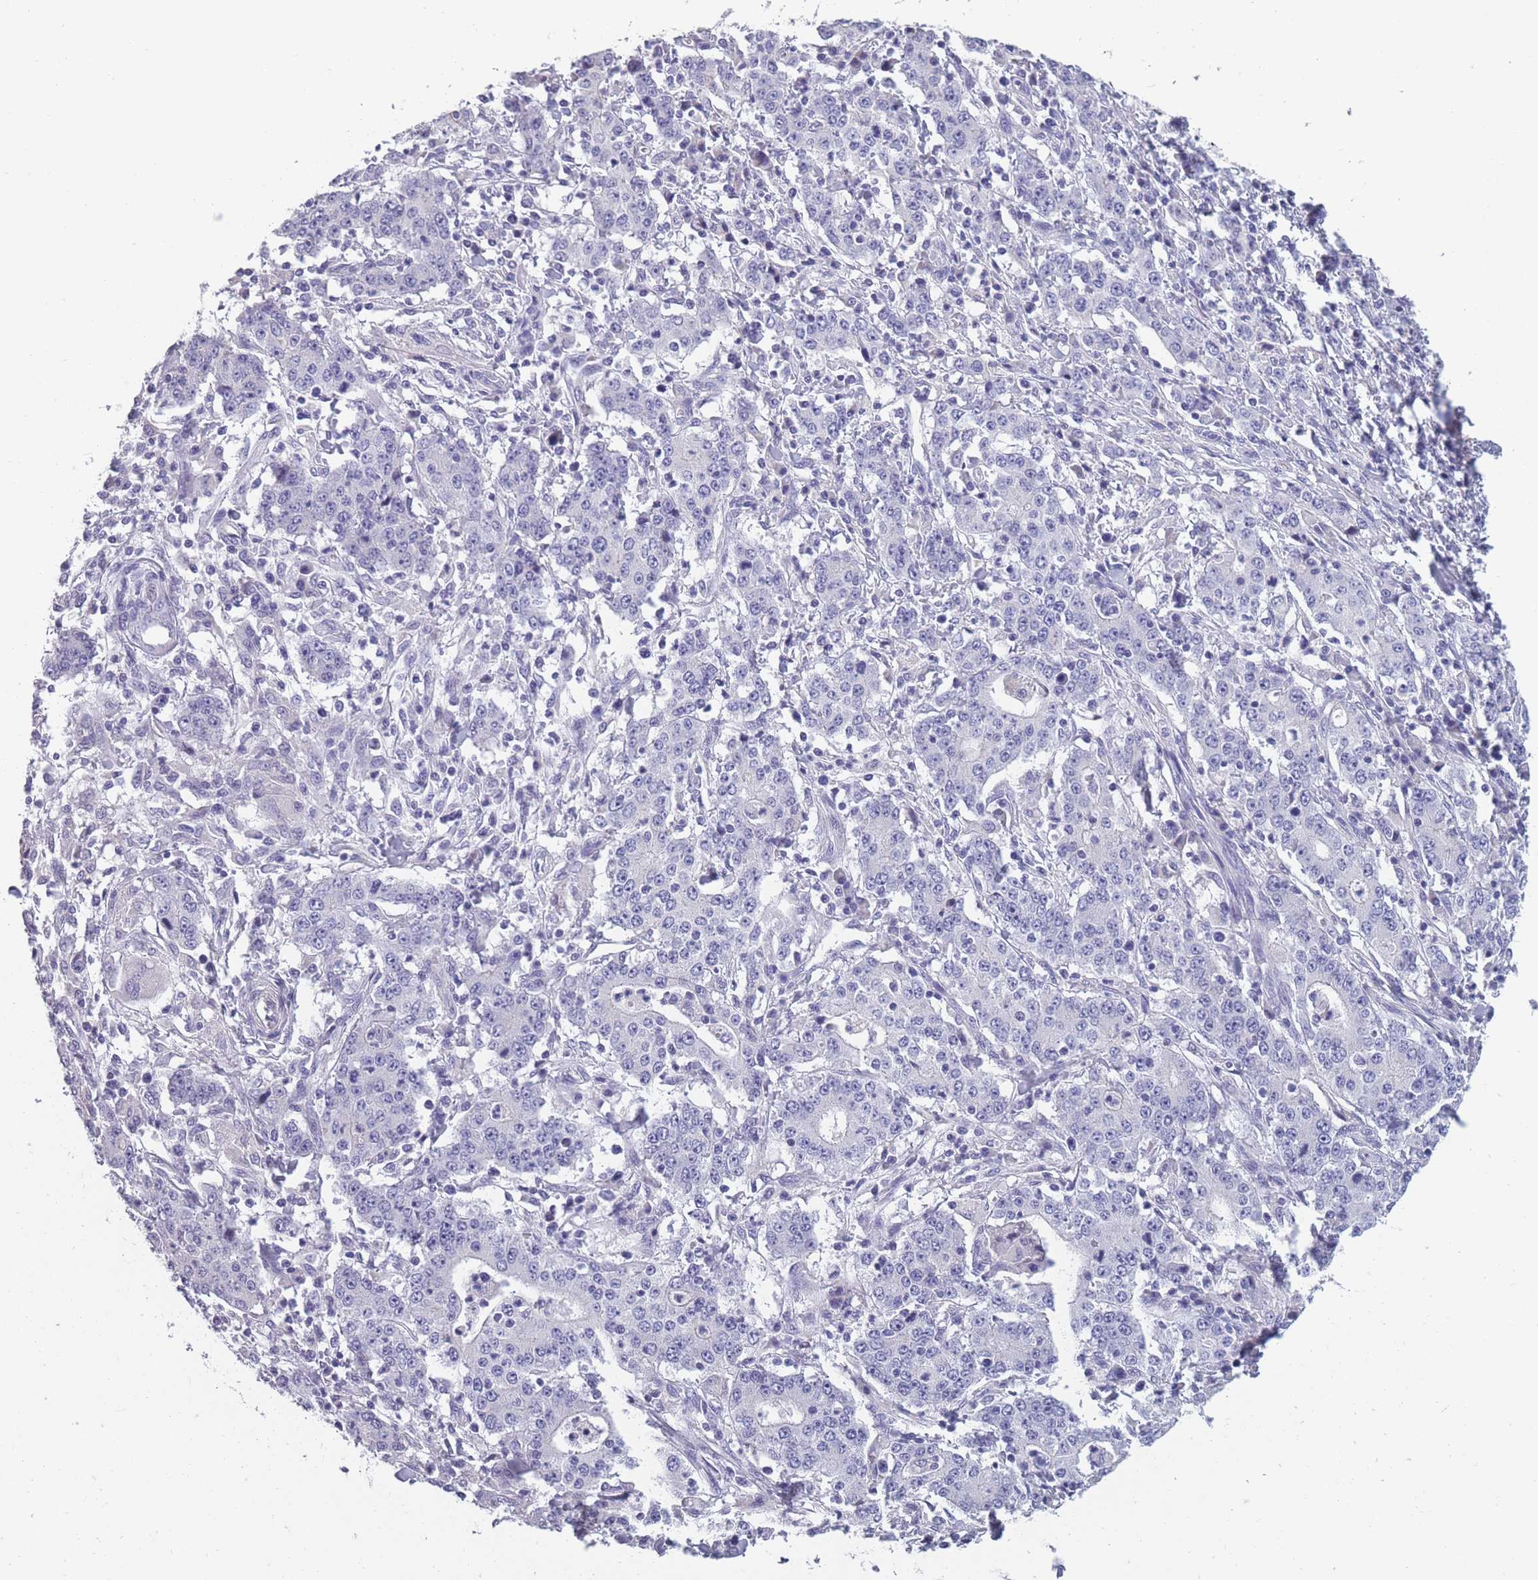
{"staining": {"intensity": "negative", "quantity": "none", "location": "none"}, "tissue": "stomach cancer", "cell_type": "Tumor cells", "image_type": "cancer", "snomed": [{"axis": "morphology", "description": "Normal tissue, NOS"}, {"axis": "morphology", "description": "Adenocarcinoma, NOS"}, {"axis": "topography", "description": "Stomach, upper"}, {"axis": "topography", "description": "Stomach"}], "caption": "This is an immunohistochemistry (IHC) photomicrograph of human stomach cancer (adenocarcinoma). There is no positivity in tumor cells.", "gene": "OR4C5", "patient": {"sex": "male", "age": 59}}